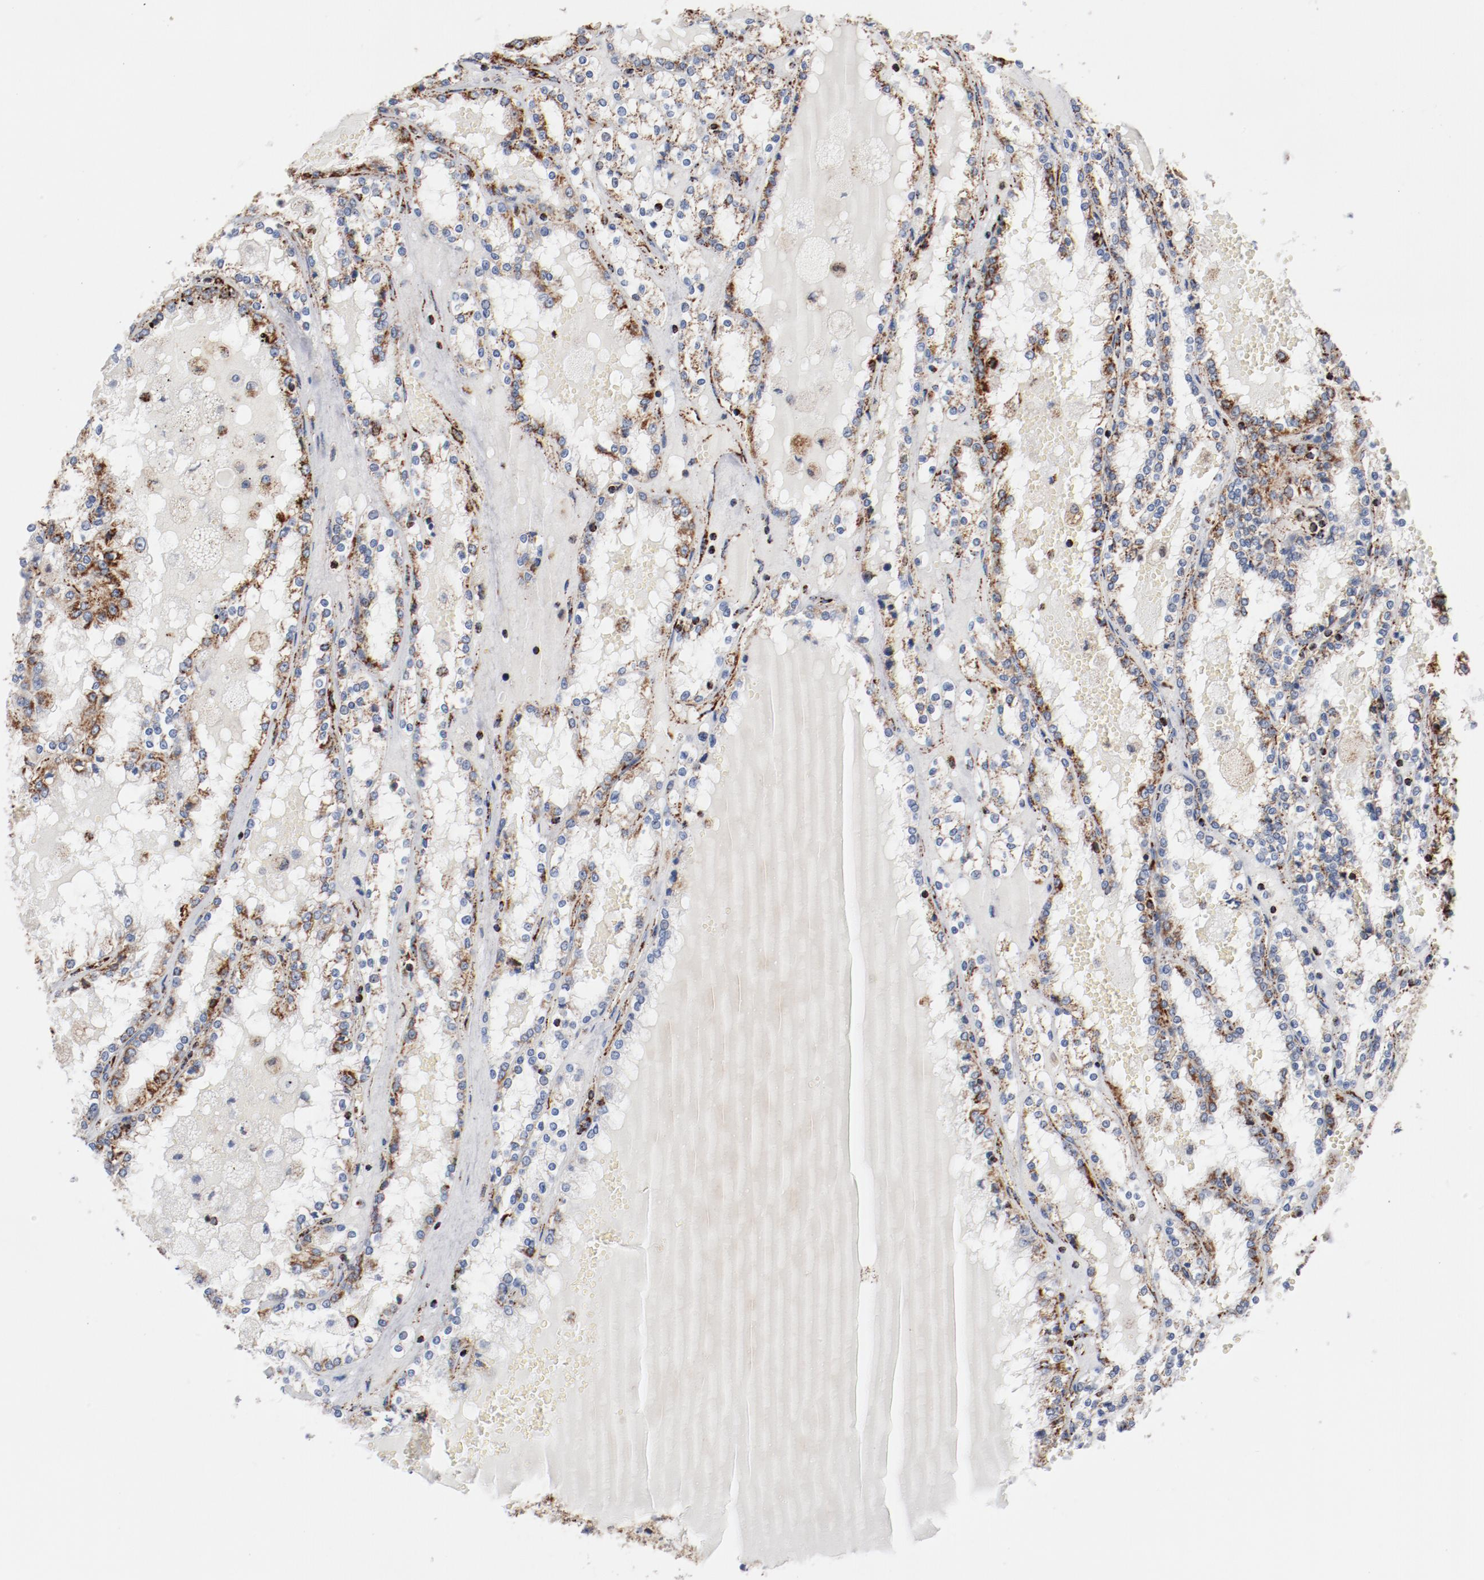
{"staining": {"intensity": "strong", "quantity": "25%-75%", "location": "cytoplasmic/membranous"}, "tissue": "renal cancer", "cell_type": "Tumor cells", "image_type": "cancer", "snomed": [{"axis": "morphology", "description": "Adenocarcinoma, NOS"}, {"axis": "topography", "description": "Kidney"}], "caption": "Strong cytoplasmic/membranous positivity for a protein is appreciated in approximately 25%-75% of tumor cells of renal cancer (adenocarcinoma) using immunohistochemistry (IHC).", "gene": "NDUFS4", "patient": {"sex": "female", "age": 56}}